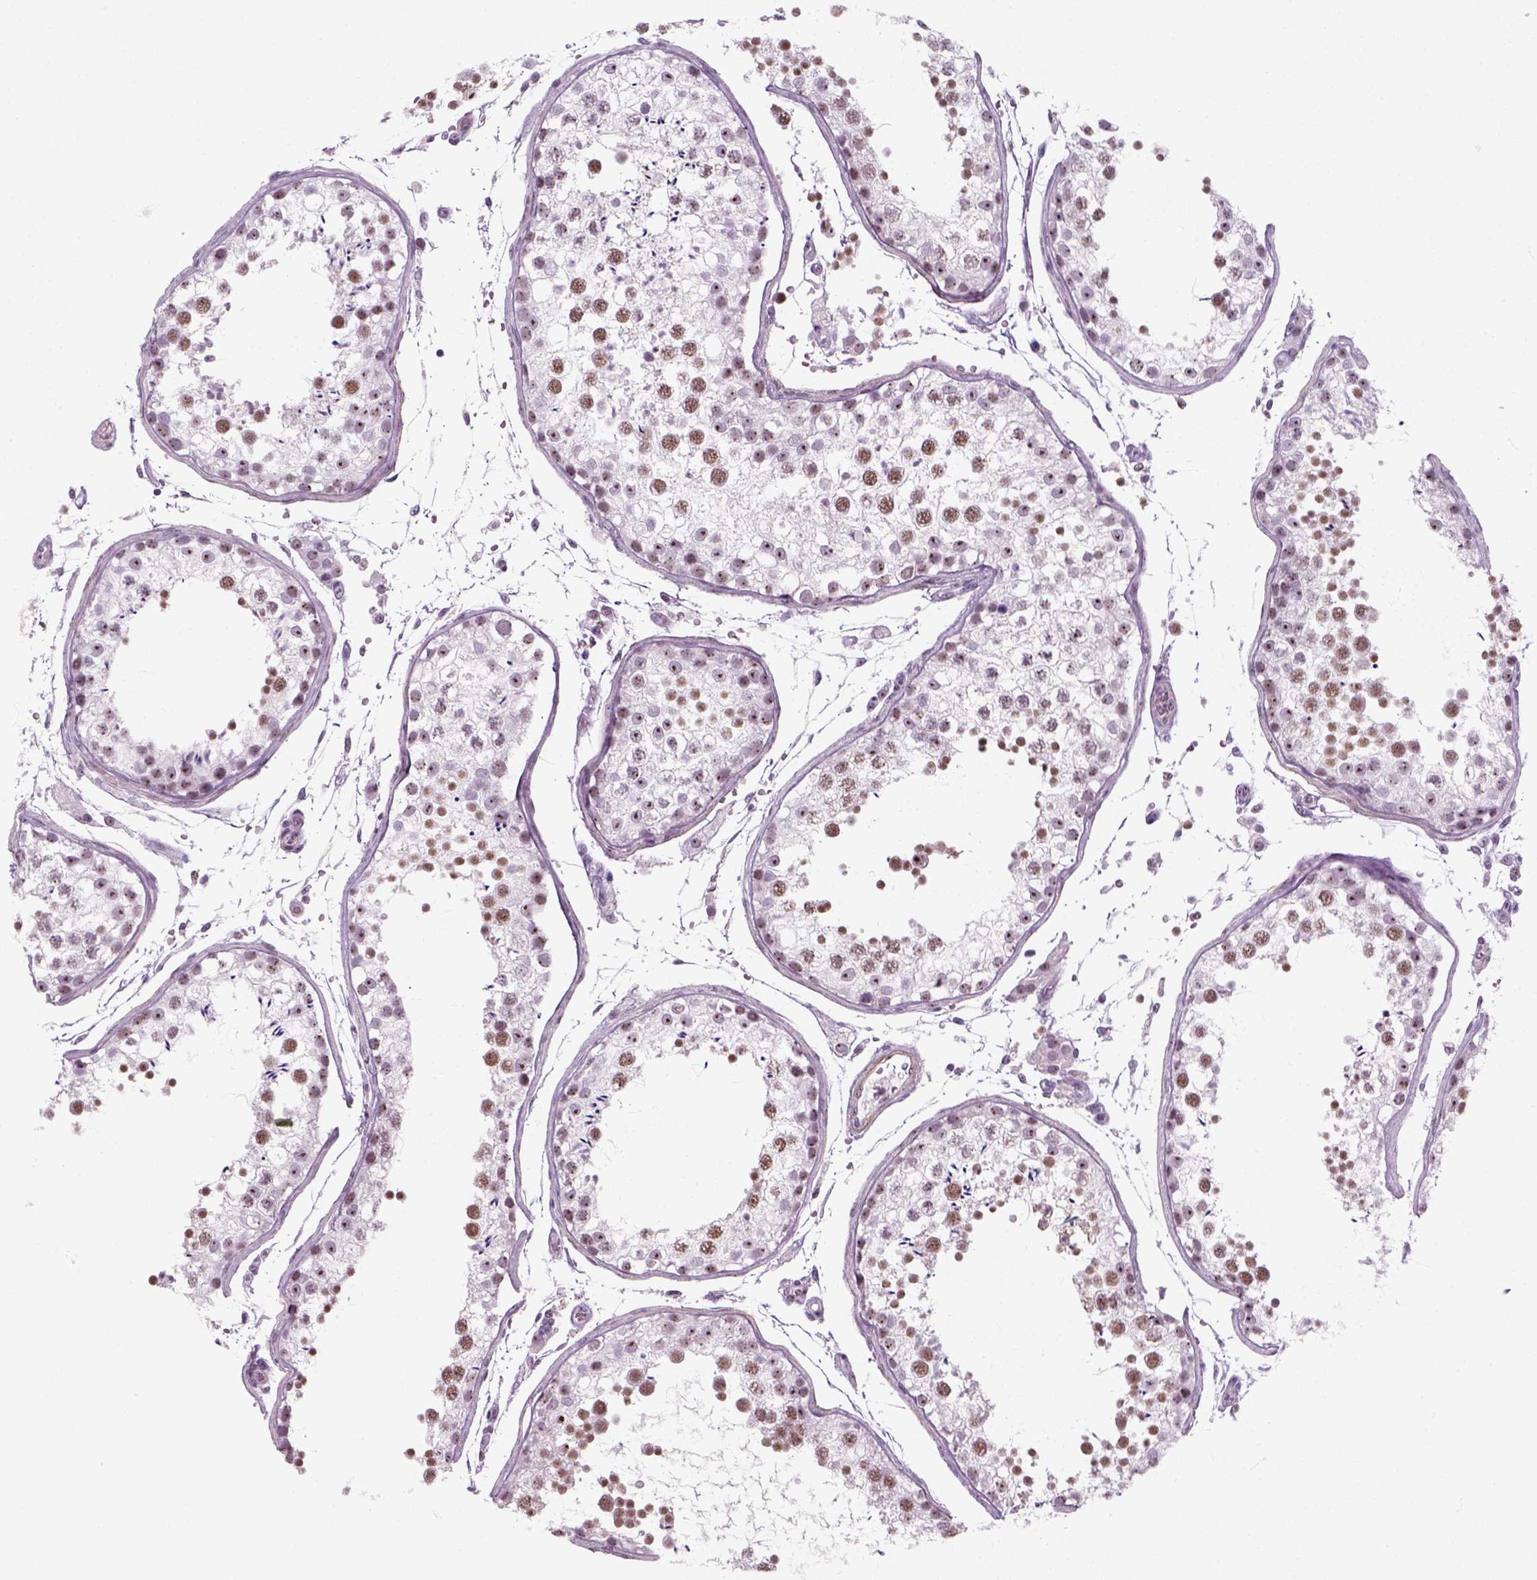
{"staining": {"intensity": "moderate", "quantity": ">75%", "location": "nuclear"}, "tissue": "testis", "cell_type": "Cells in seminiferous ducts", "image_type": "normal", "snomed": [{"axis": "morphology", "description": "Normal tissue, NOS"}, {"axis": "topography", "description": "Testis"}], "caption": "Normal testis was stained to show a protein in brown. There is medium levels of moderate nuclear staining in approximately >75% of cells in seminiferous ducts. (DAB = brown stain, brightfield microscopy at high magnification).", "gene": "ZNF865", "patient": {"sex": "male", "age": 29}}